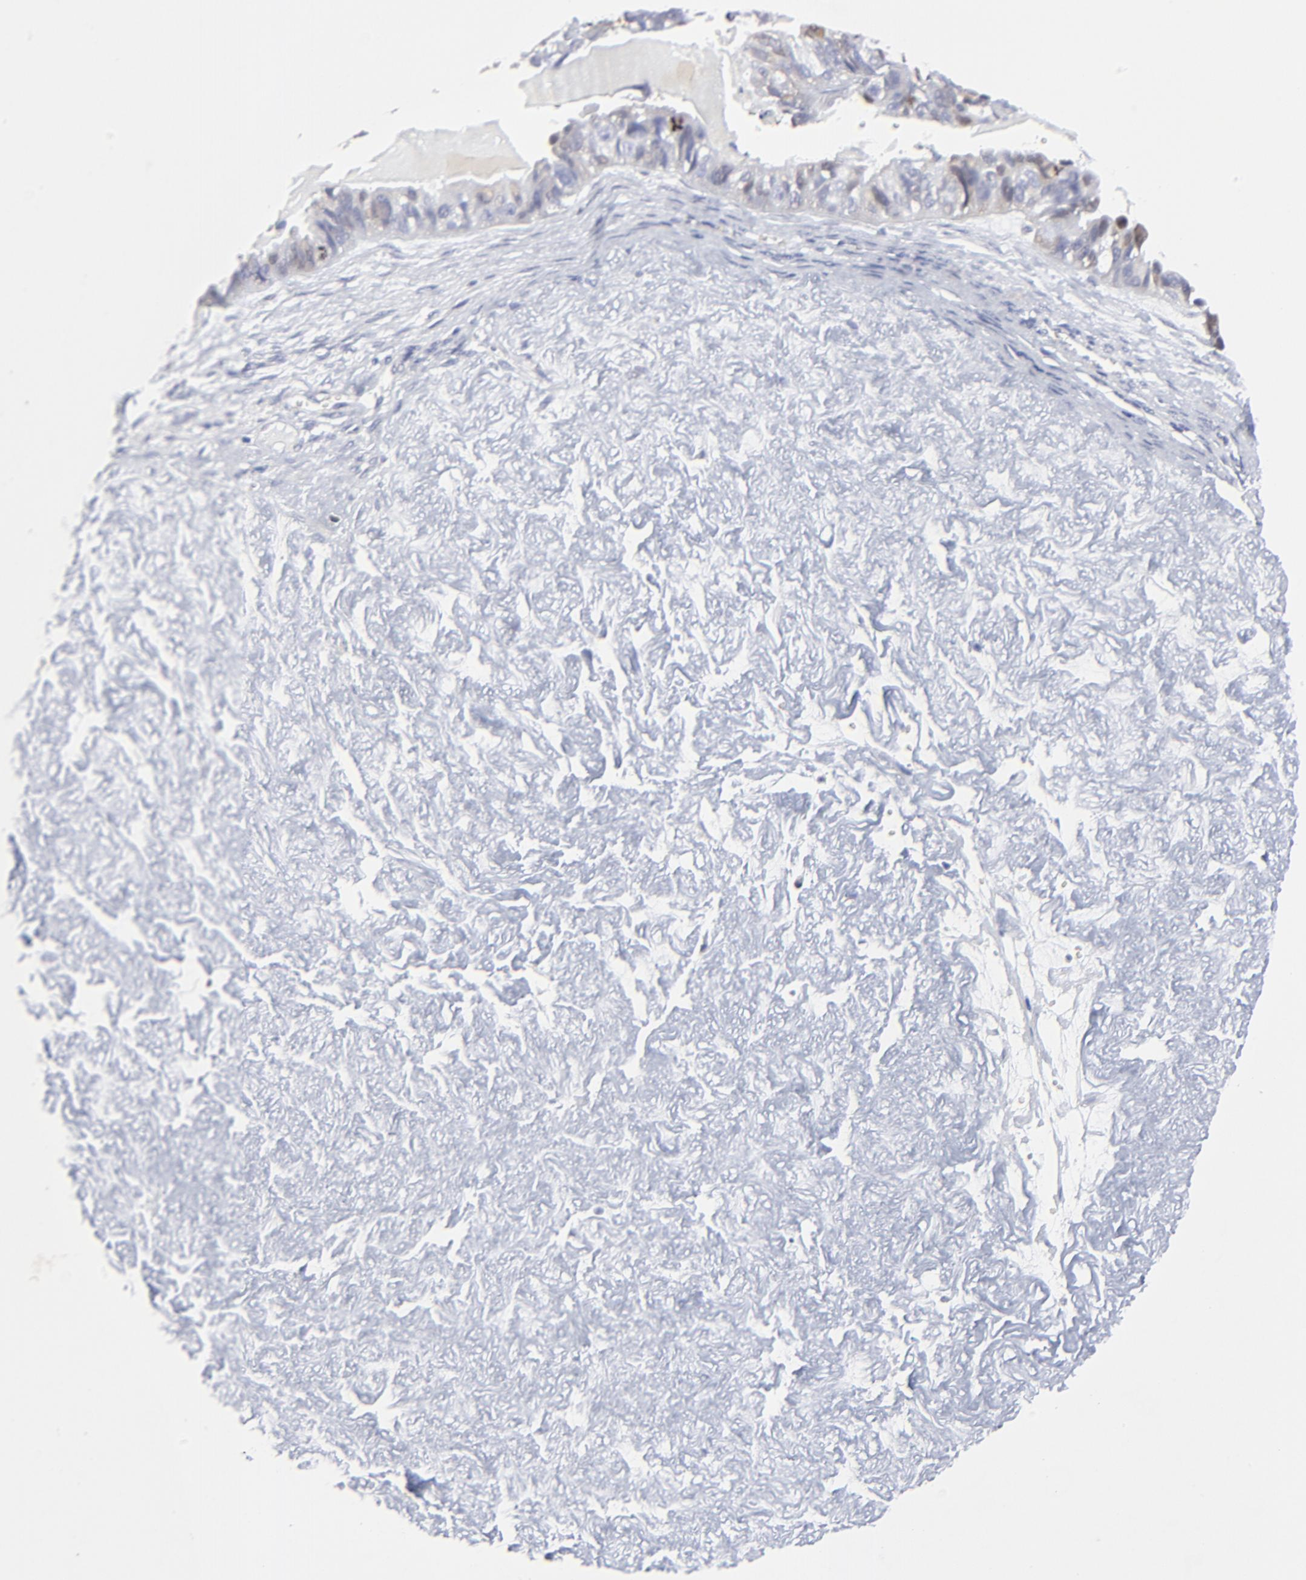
{"staining": {"intensity": "weak", "quantity": "<25%", "location": "cytoplasmic/membranous"}, "tissue": "ovarian cancer", "cell_type": "Tumor cells", "image_type": "cancer", "snomed": [{"axis": "morphology", "description": "Carcinoma, endometroid"}, {"axis": "topography", "description": "Ovary"}], "caption": "Protein analysis of ovarian cancer (endometroid carcinoma) exhibits no significant expression in tumor cells.", "gene": "NCAPH", "patient": {"sex": "female", "age": 85}}